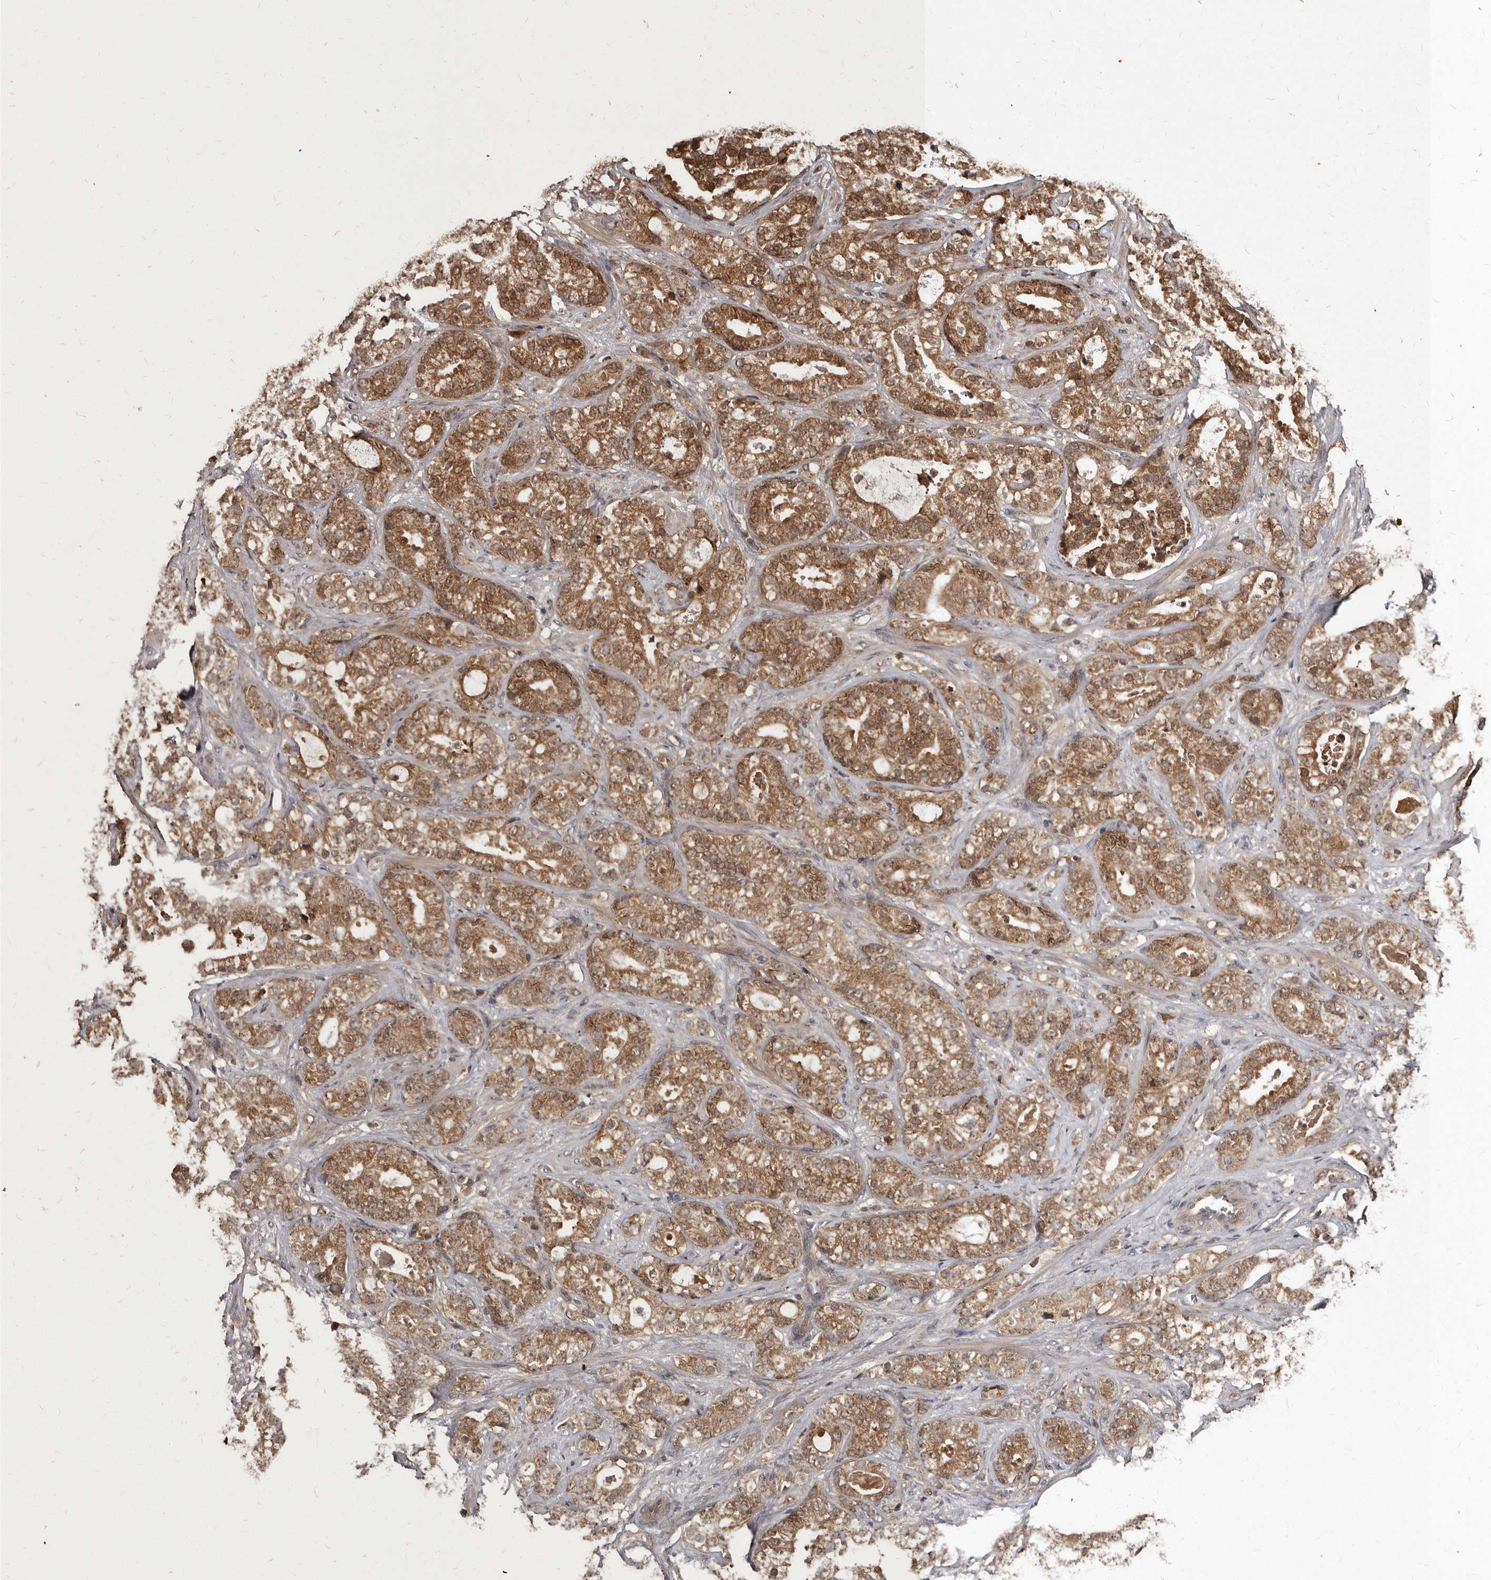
{"staining": {"intensity": "moderate", "quantity": ">75%", "location": "cytoplasmic/membranous"}, "tissue": "prostate cancer", "cell_type": "Tumor cells", "image_type": "cancer", "snomed": [{"axis": "morphology", "description": "Adenocarcinoma, High grade"}, {"axis": "topography", "description": "Prostate and seminal vesicle, NOS"}], "caption": "There is medium levels of moderate cytoplasmic/membranous staining in tumor cells of prostate cancer (adenocarcinoma (high-grade)), as demonstrated by immunohistochemical staining (brown color).", "gene": "PMVK", "patient": {"sex": "male", "age": 67}}